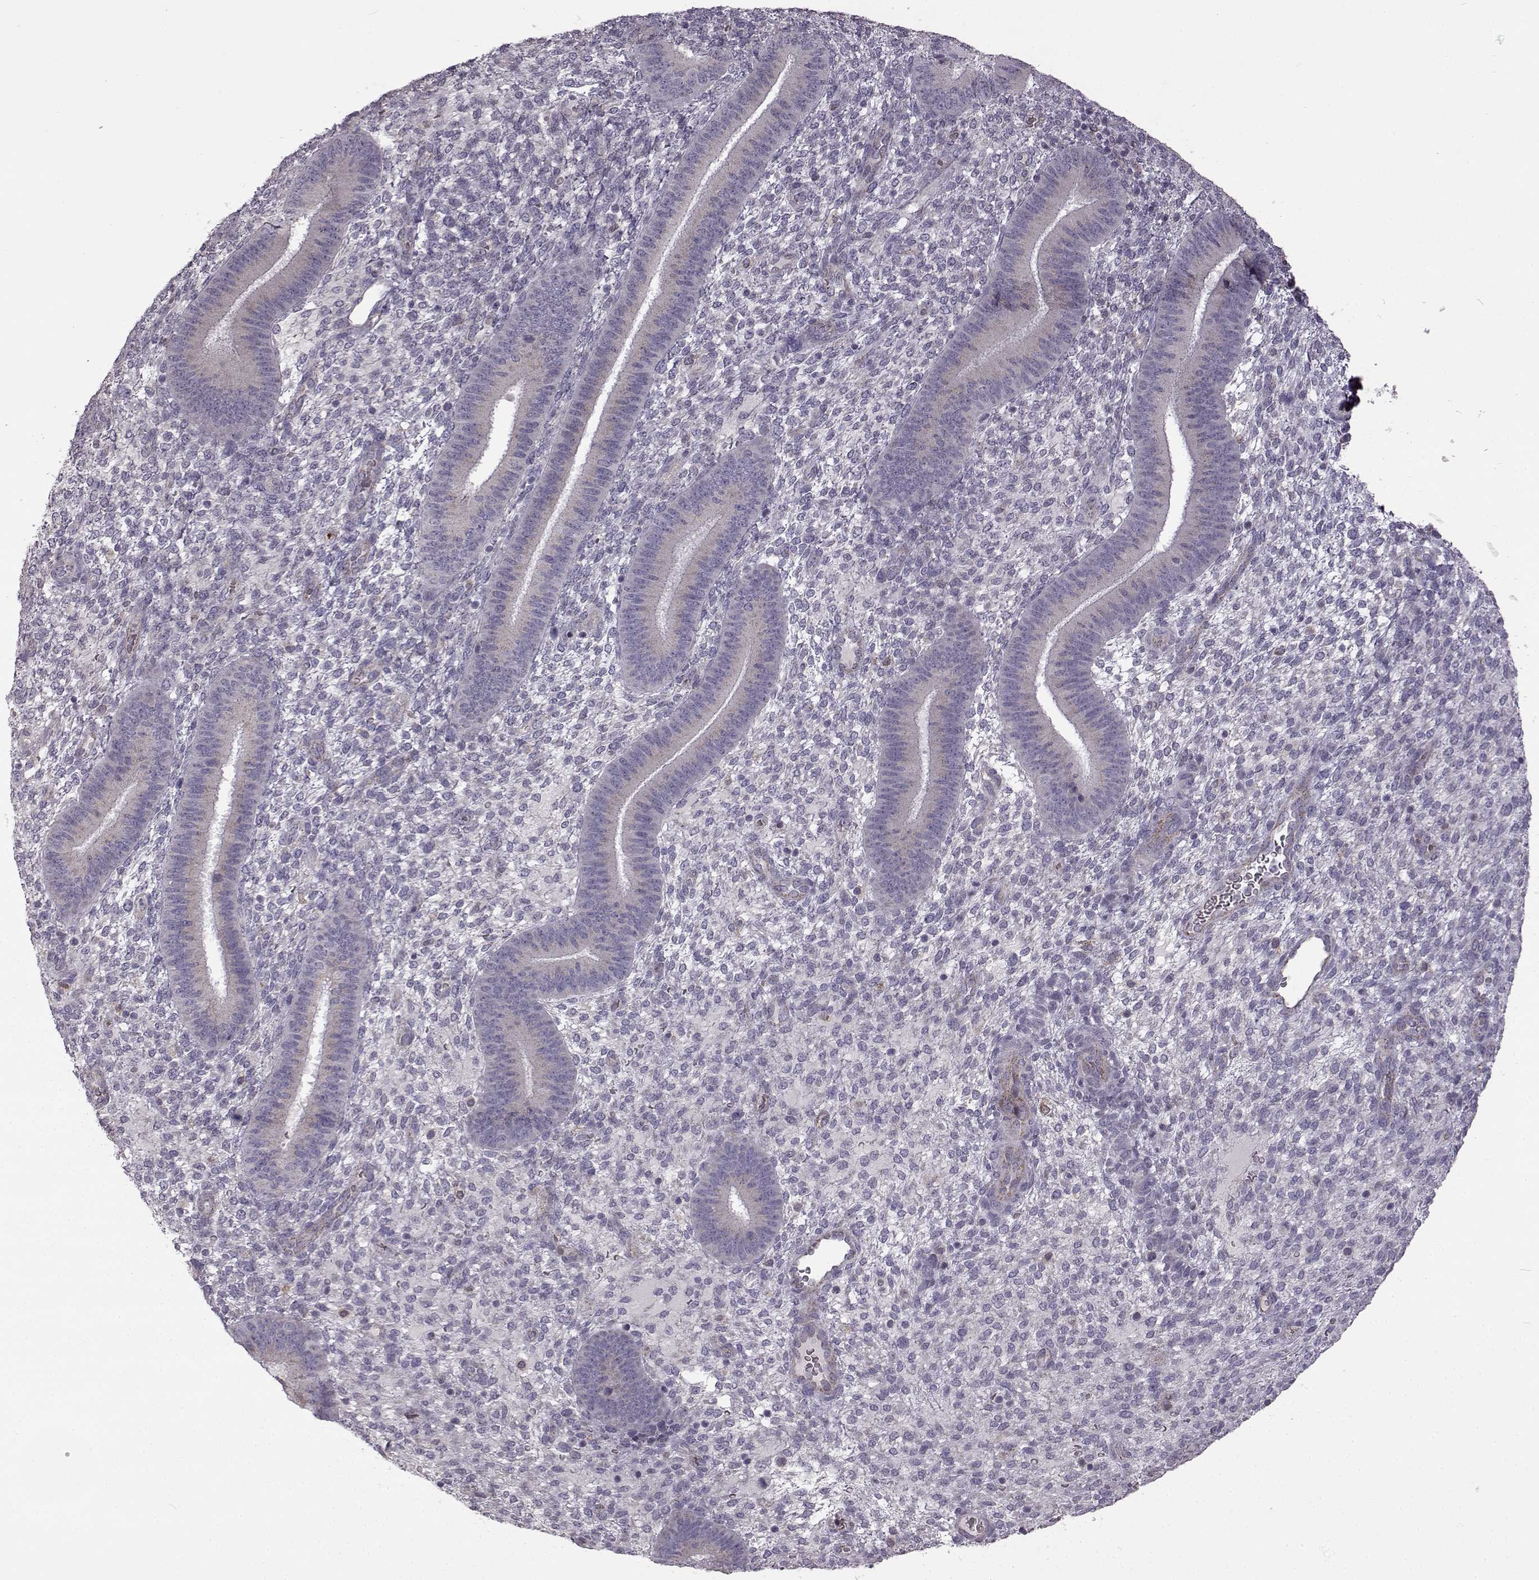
{"staining": {"intensity": "negative", "quantity": "none", "location": "none"}, "tissue": "endometrium", "cell_type": "Cells in endometrial stroma", "image_type": "normal", "snomed": [{"axis": "morphology", "description": "Normal tissue, NOS"}, {"axis": "topography", "description": "Endometrium"}], "caption": "IHC micrograph of unremarkable endometrium: endometrium stained with DAB (3,3'-diaminobenzidine) demonstrates no significant protein staining in cells in endometrial stroma. Brightfield microscopy of IHC stained with DAB (3,3'-diaminobenzidine) (brown) and hematoxylin (blue), captured at high magnification.", "gene": "B3GNT6", "patient": {"sex": "female", "age": 39}}